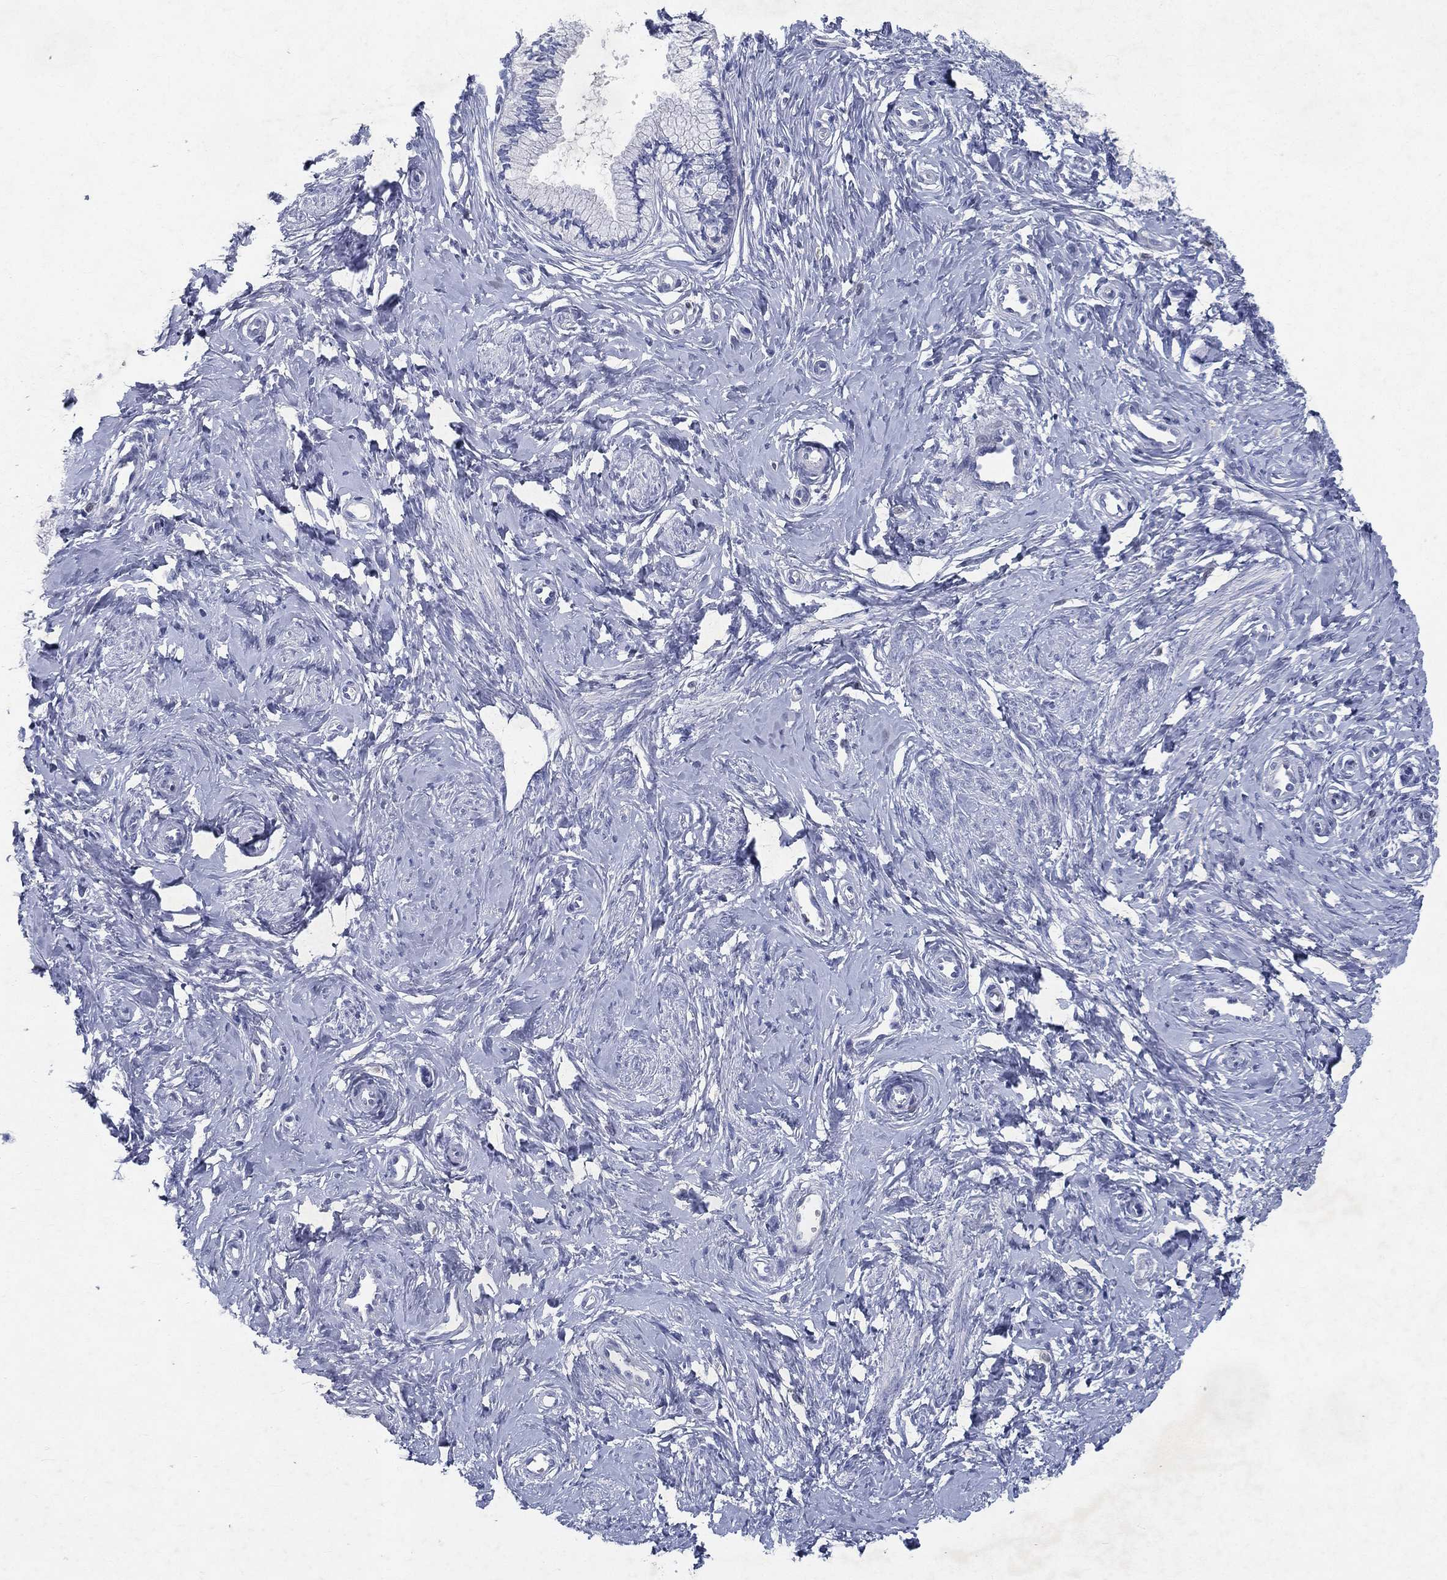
{"staining": {"intensity": "negative", "quantity": "none", "location": "none"}, "tissue": "cervix", "cell_type": "Glandular cells", "image_type": "normal", "snomed": [{"axis": "morphology", "description": "Normal tissue, NOS"}, {"axis": "topography", "description": "Cervix"}], "caption": "Protein analysis of benign cervix displays no significant expression in glandular cells.", "gene": "RGS13", "patient": {"sex": "female", "age": 37}}